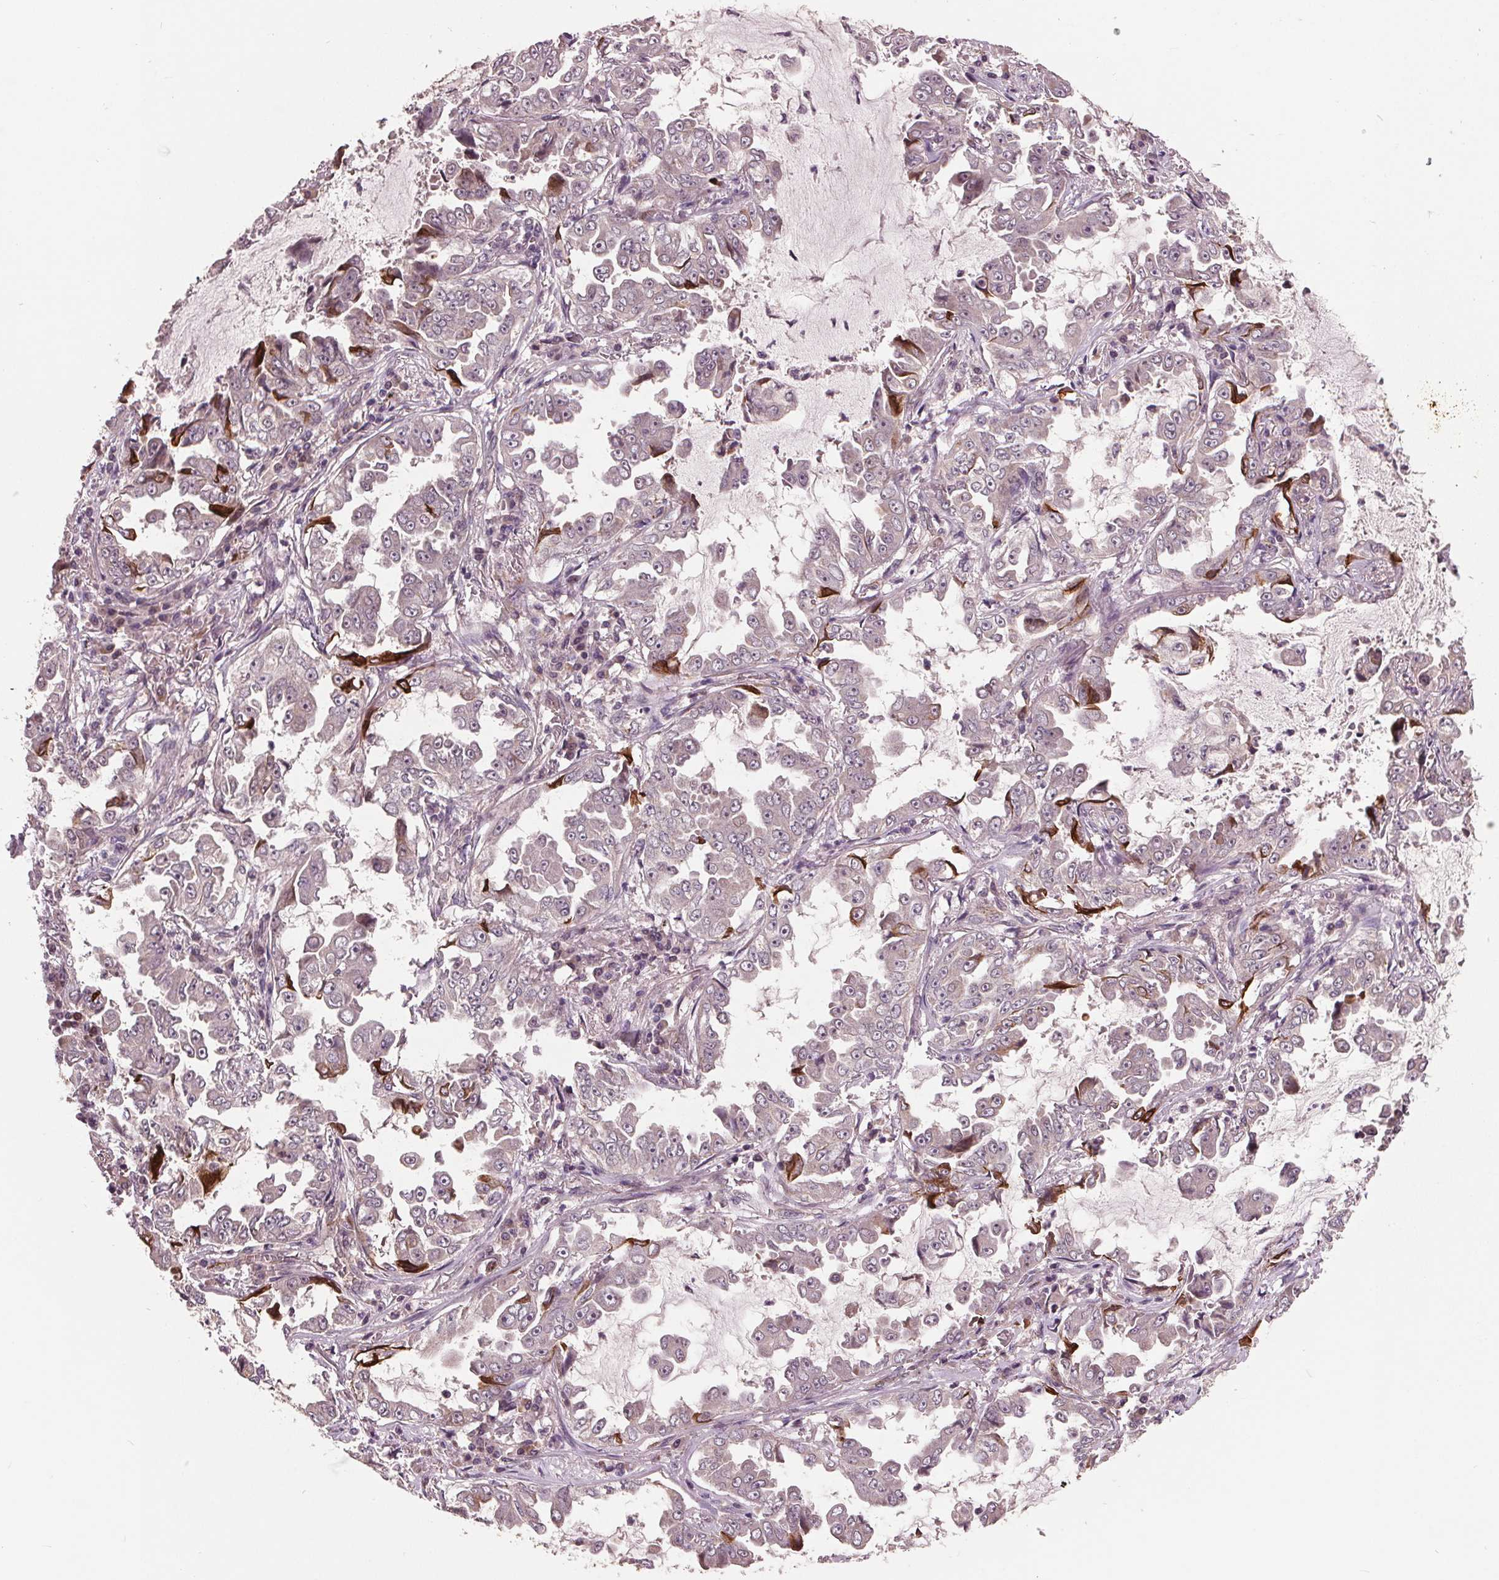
{"staining": {"intensity": "negative", "quantity": "none", "location": "none"}, "tissue": "lung cancer", "cell_type": "Tumor cells", "image_type": "cancer", "snomed": [{"axis": "morphology", "description": "Adenocarcinoma, NOS"}, {"axis": "topography", "description": "Lung"}], "caption": "Immunohistochemical staining of human adenocarcinoma (lung) displays no significant staining in tumor cells.", "gene": "MAPK8", "patient": {"sex": "female", "age": 52}}